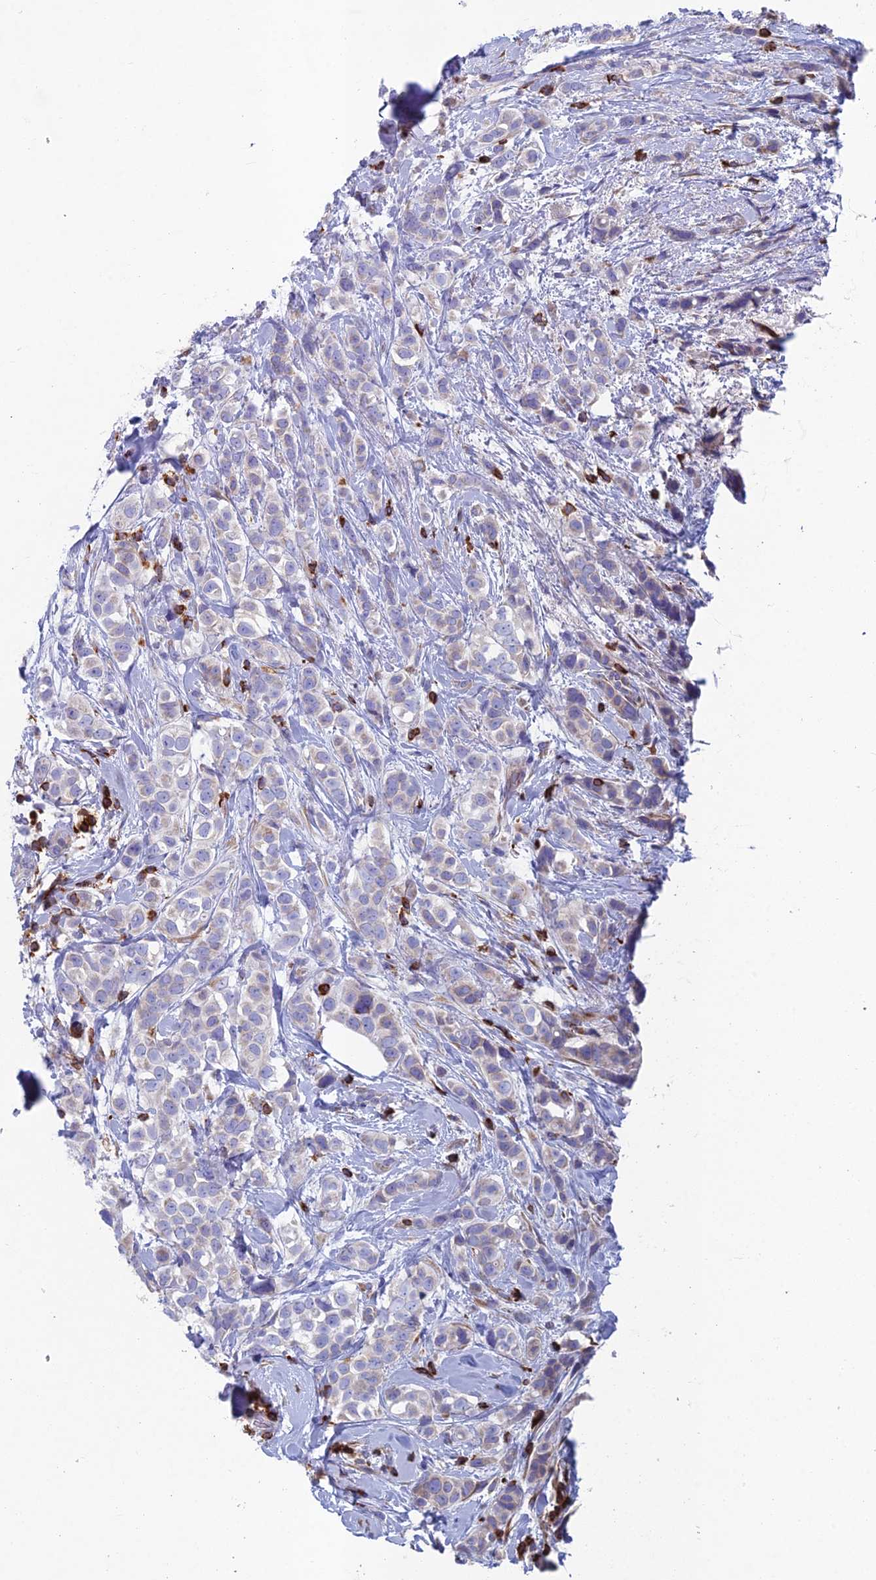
{"staining": {"intensity": "weak", "quantity": "<25%", "location": "cytoplasmic/membranous"}, "tissue": "breast cancer", "cell_type": "Tumor cells", "image_type": "cancer", "snomed": [{"axis": "morphology", "description": "Lobular carcinoma"}, {"axis": "topography", "description": "Breast"}], "caption": "Immunohistochemistry image of breast lobular carcinoma stained for a protein (brown), which demonstrates no staining in tumor cells.", "gene": "ABI3BP", "patient": {"sex": "female", "age": 51}}